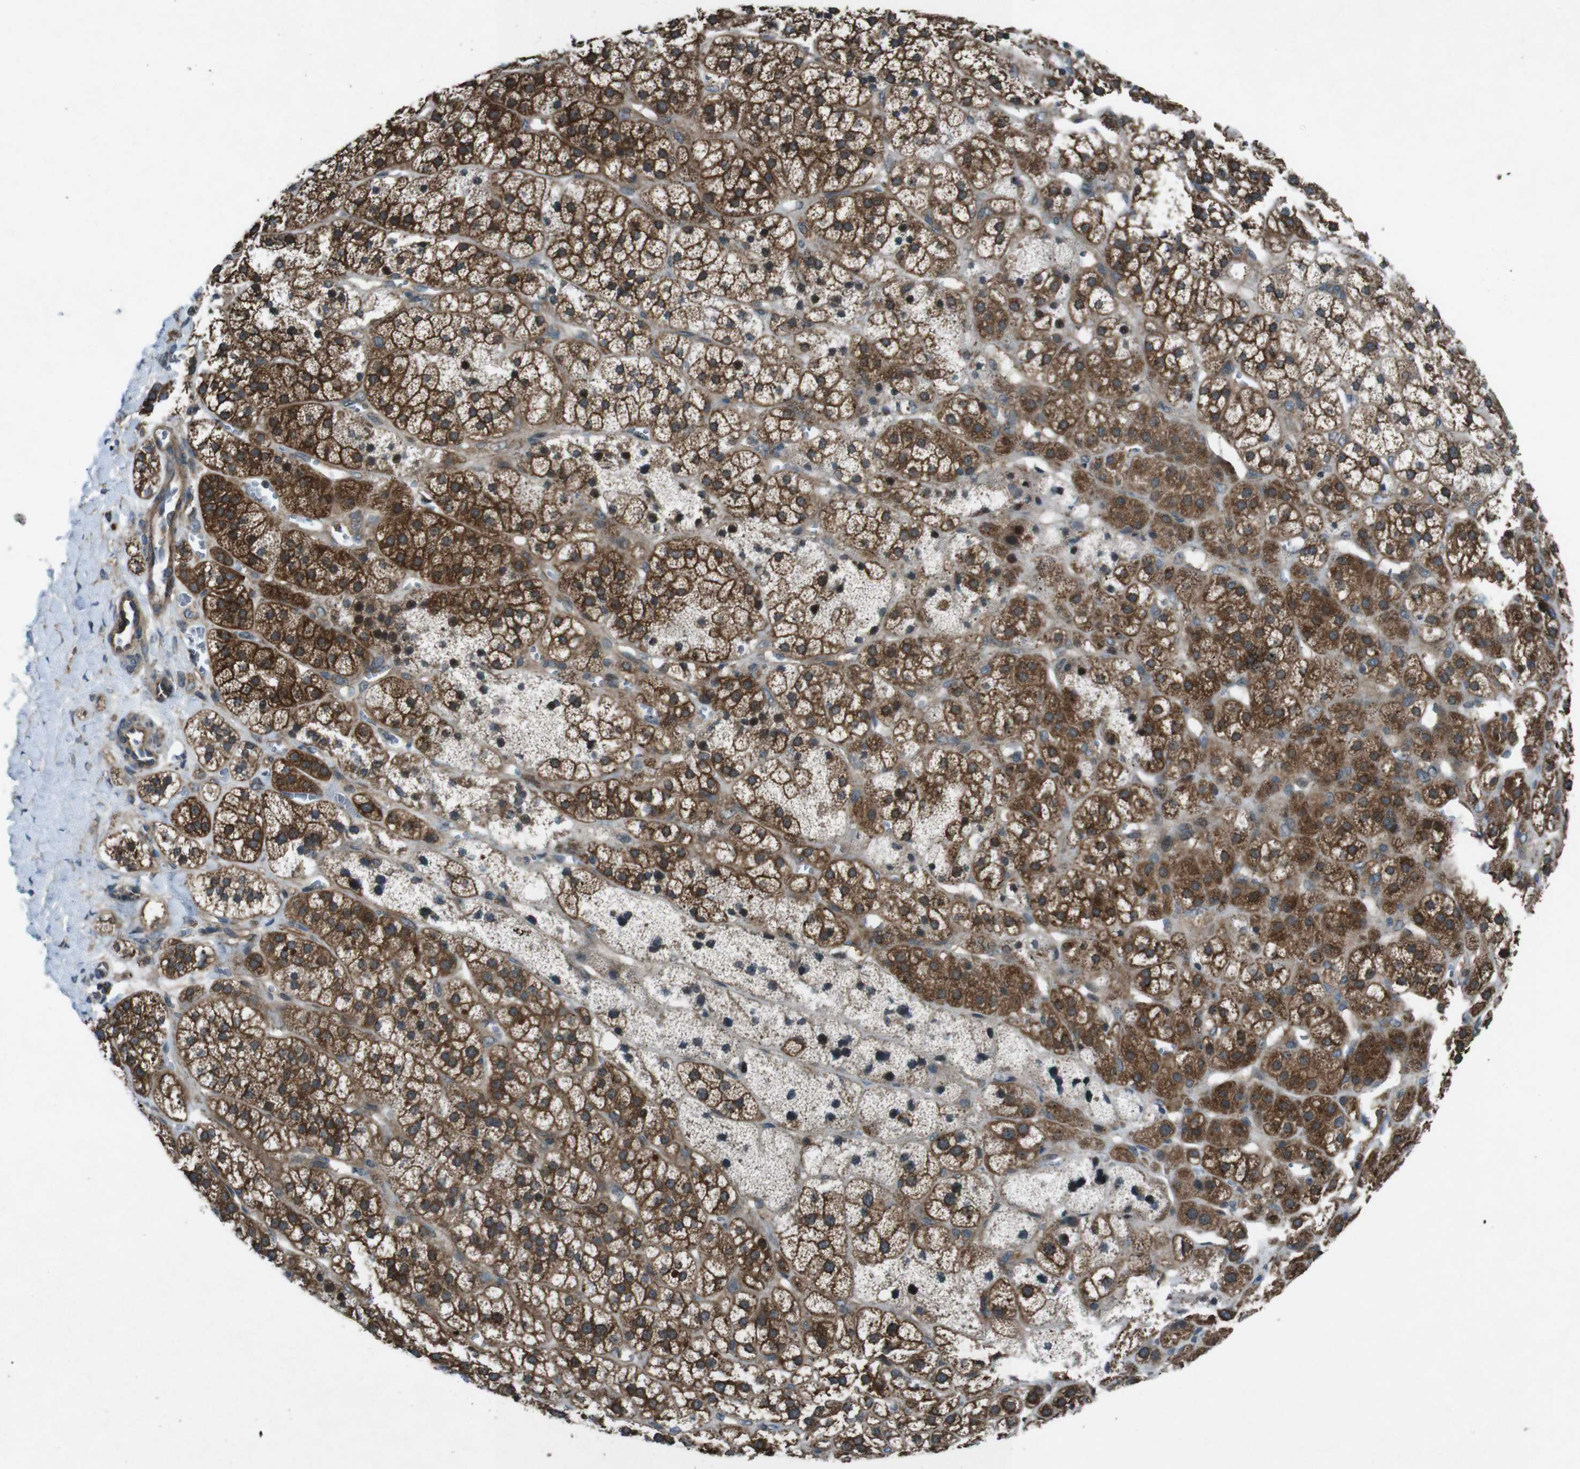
{"staining": {"intensity": "strong", "quantity": ">75%", "location": "cytoplasmic/membranous"}, "tissue": "adrenal gland", "cell_type": "Glandular cells", "image_type": "normal", "snomed": [{"axis": "morphology", "description": "Normal tissue, NOS"}, {"axis": "topography", "description": "Adrenal gland"}], "caption": "This micrograph demonstrates immunohistochemistry staining of unremarkable human adrenal gland, with high strong cytoplasmic/membranous expression in about >75% of glandular cells.", "gene": "SLC27A4", "patient": {"sex": "male", "age": 56}}